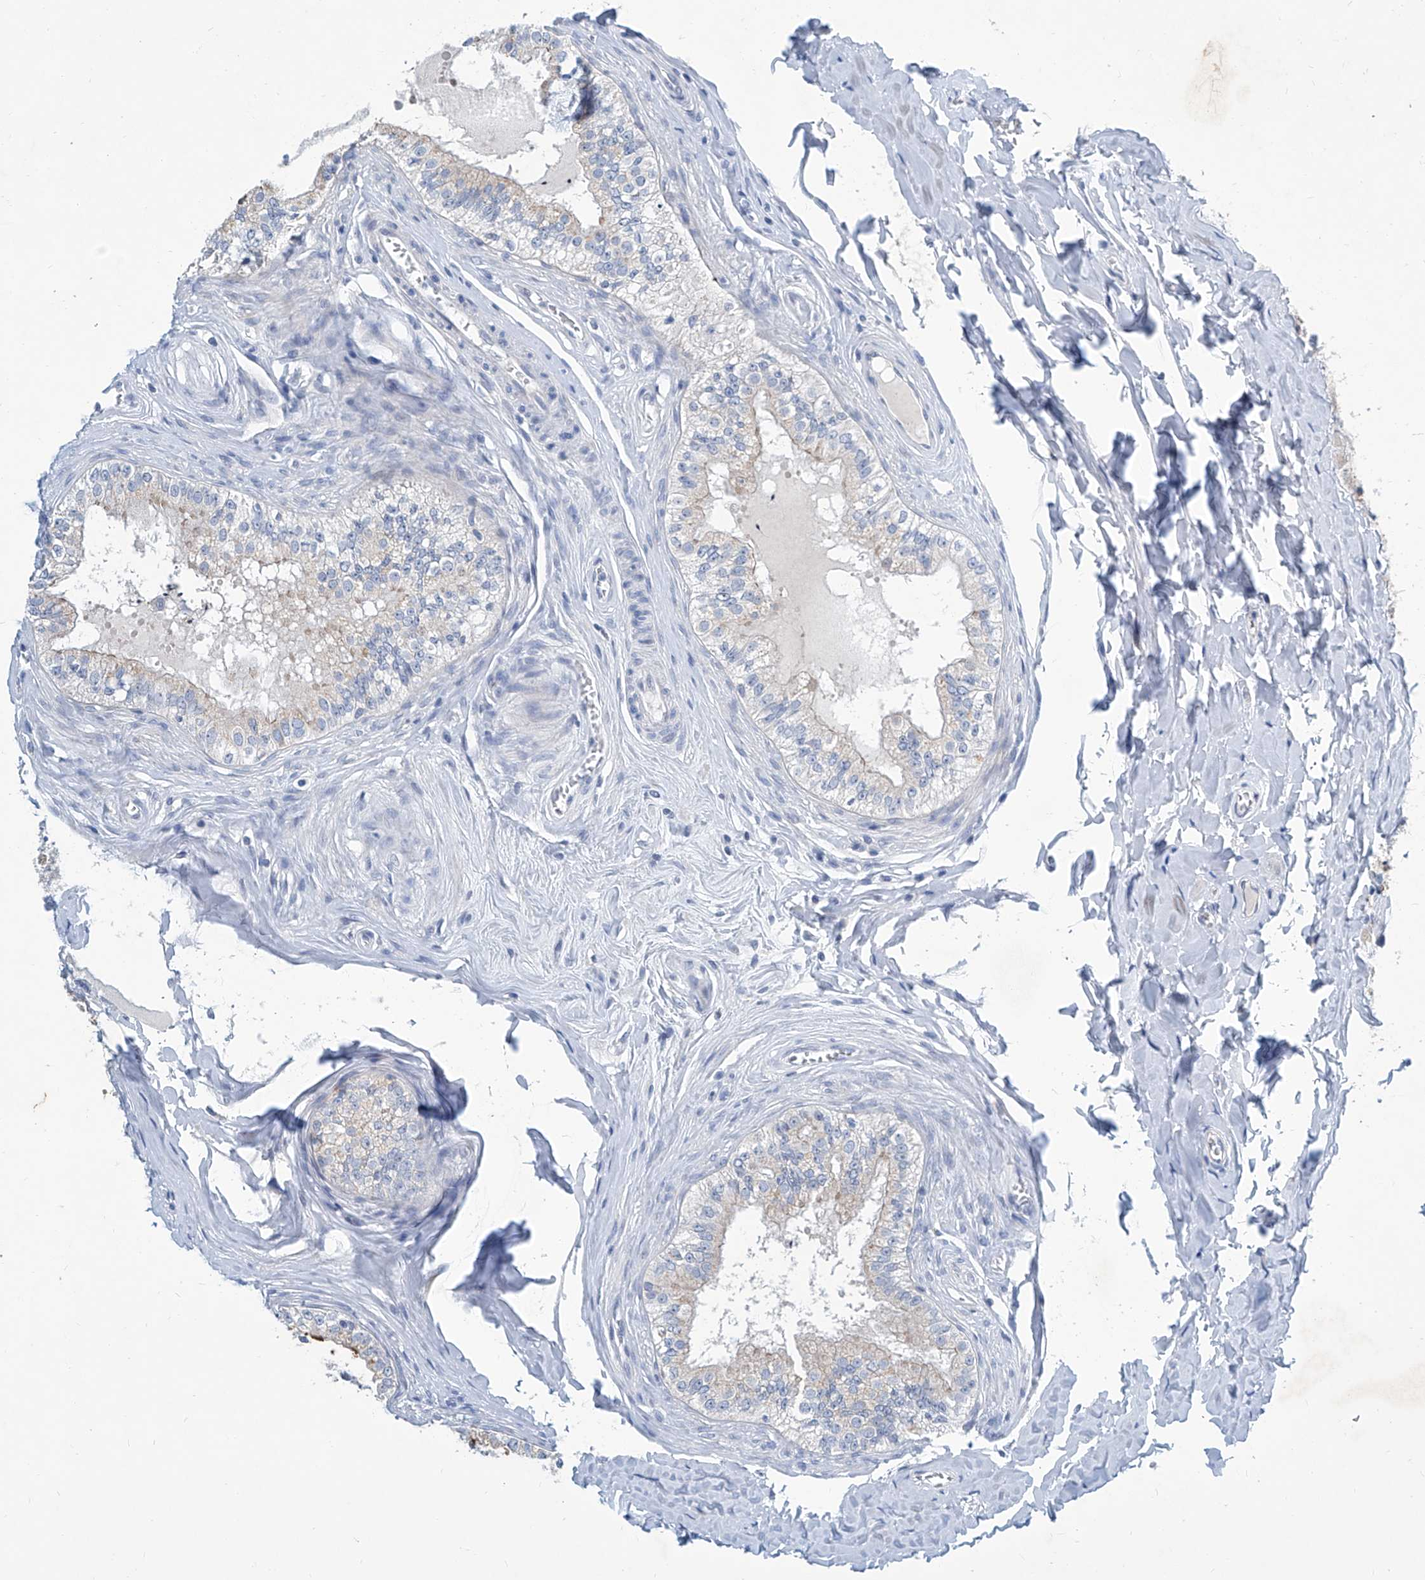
{"staining": {"intensity": "negative", "quantity": "none", "location": "none"}, "tissue": "epididymis", "cell_type": "Glandular cells", "image_type": "normal", "snomed": [{"axis": "morphology", "description": "Normal tissue, NOS"}, {"axis": "topography", "description": "Epididymis"}], "caption": "Immunohistochemistry micrograph of normal epididymis: epididymis stained with DAB (3,3'-diaminobenzidine) demonstrates no significant protein positivity in glandular cells. Brightfield microscopy of immunohistochemistry (IHC) stained with DAB (3,3'-diaminobenzidine) (brown) and hematoxylin (blue), captured at high magnification.", "gene": "ZNF519", "patient": {"sex": "male", "age": 29}}